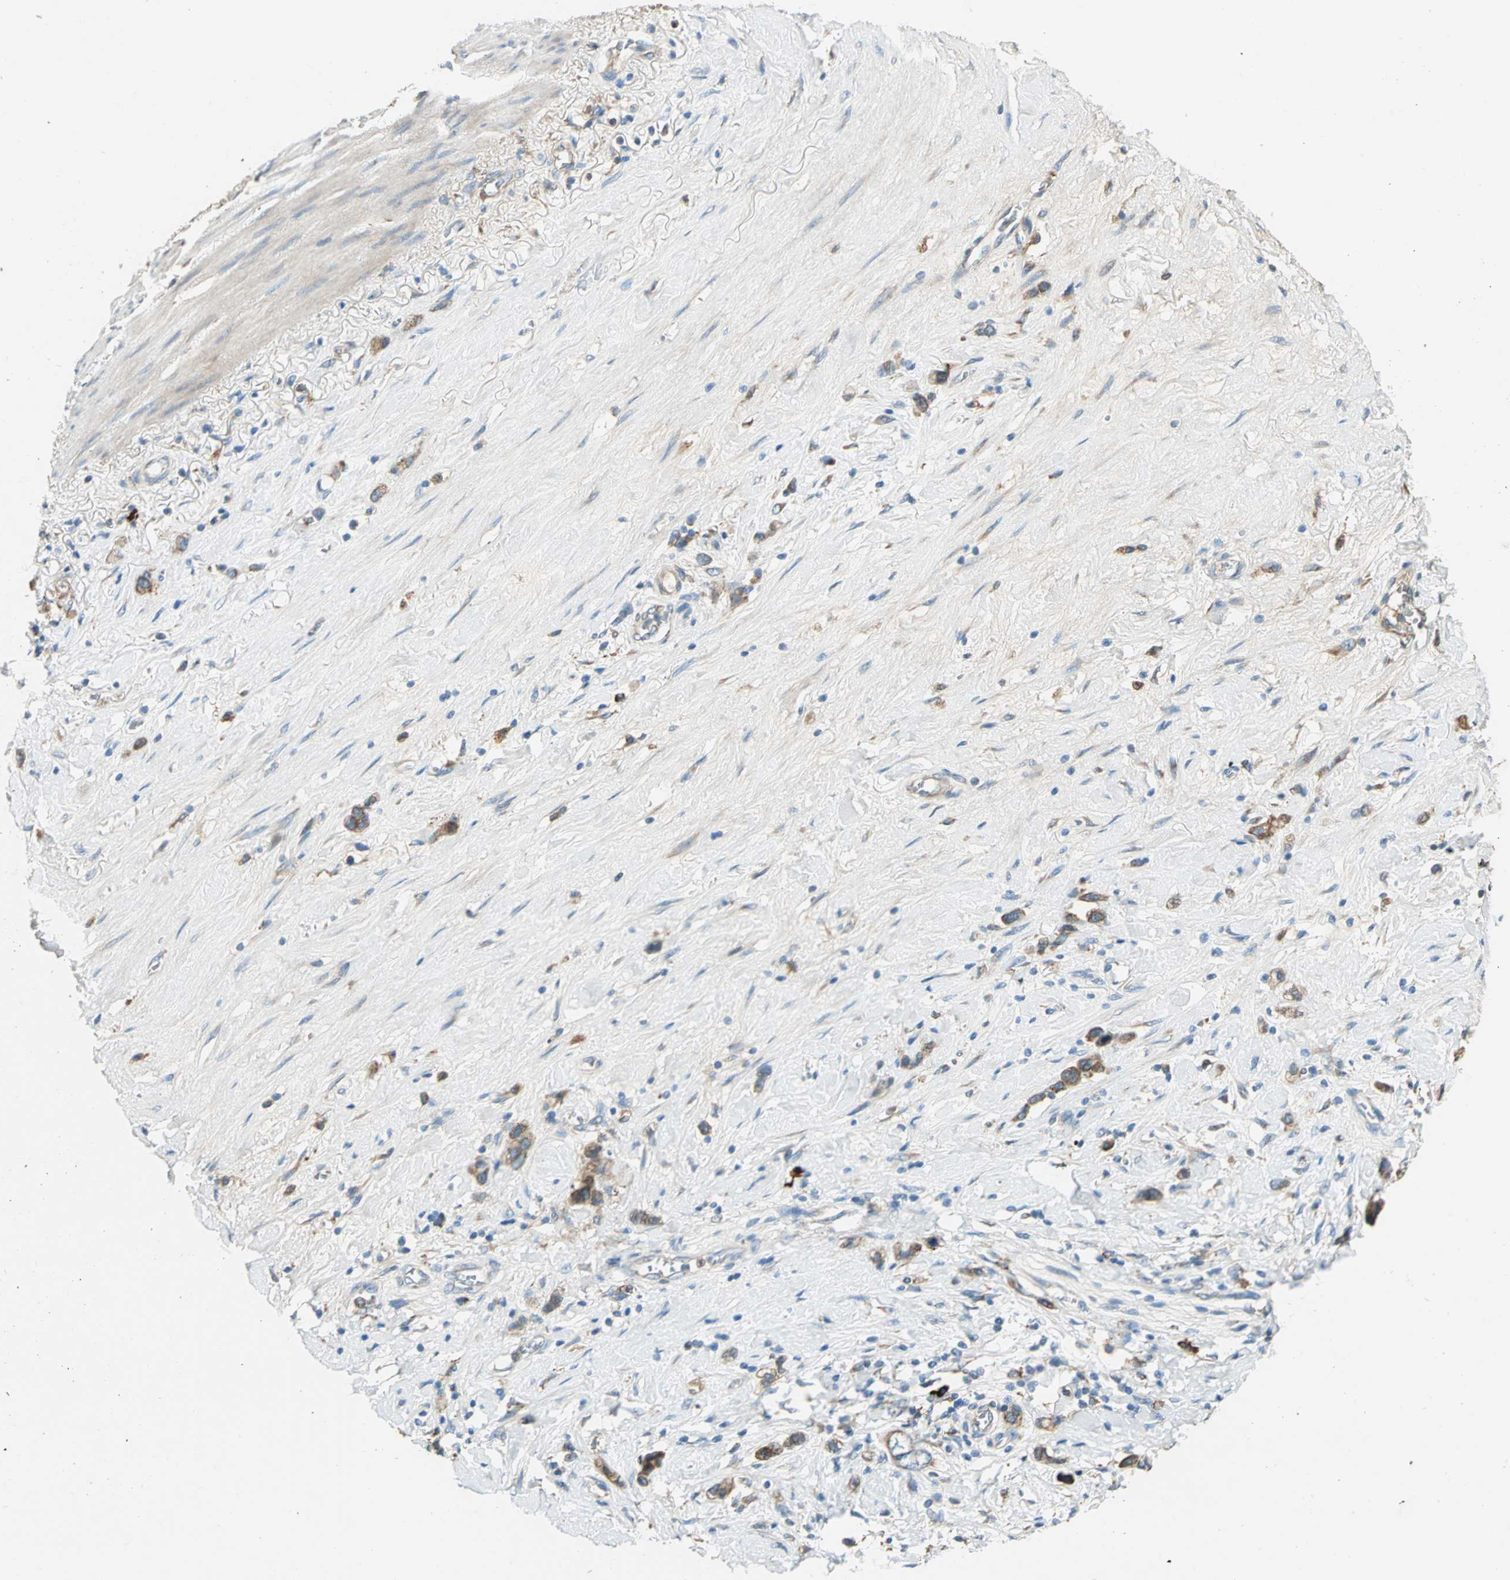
{"staining": {"intensity": "moderate", "quantity": ">75%", "location": "cytoplasmic/membranous"}, "tissue": "stomach cancer", "cell_type": "Tumor cells", "image_type": "cancer", "snomed": [{"axis": "morphology", "description": "Normal tissue, NOS"}, {"axis": "morphology", "description": "Adenocarcinoma, NOS"}, {"axis": "morphology", "description": "Adenocarcinoma, High grade"}, {"axis": "topography", "description": "Stomach, upper"}, {"axis": "topography", "description": "Stomach"}], "caption": "Stomach adenocarcinoma (high-grade) stained for a protein demonstrates moderate cytoplasmic/membranous positivity in tumor cells. The staining is performed using DAB (3,3'-diaminobenzidine) brown chromogen to label protein expression. The nuclei are counter-stained blue using hematoxylin.", "gene": "PDIA4", "patient": {"sex": "female", "age": 65}}